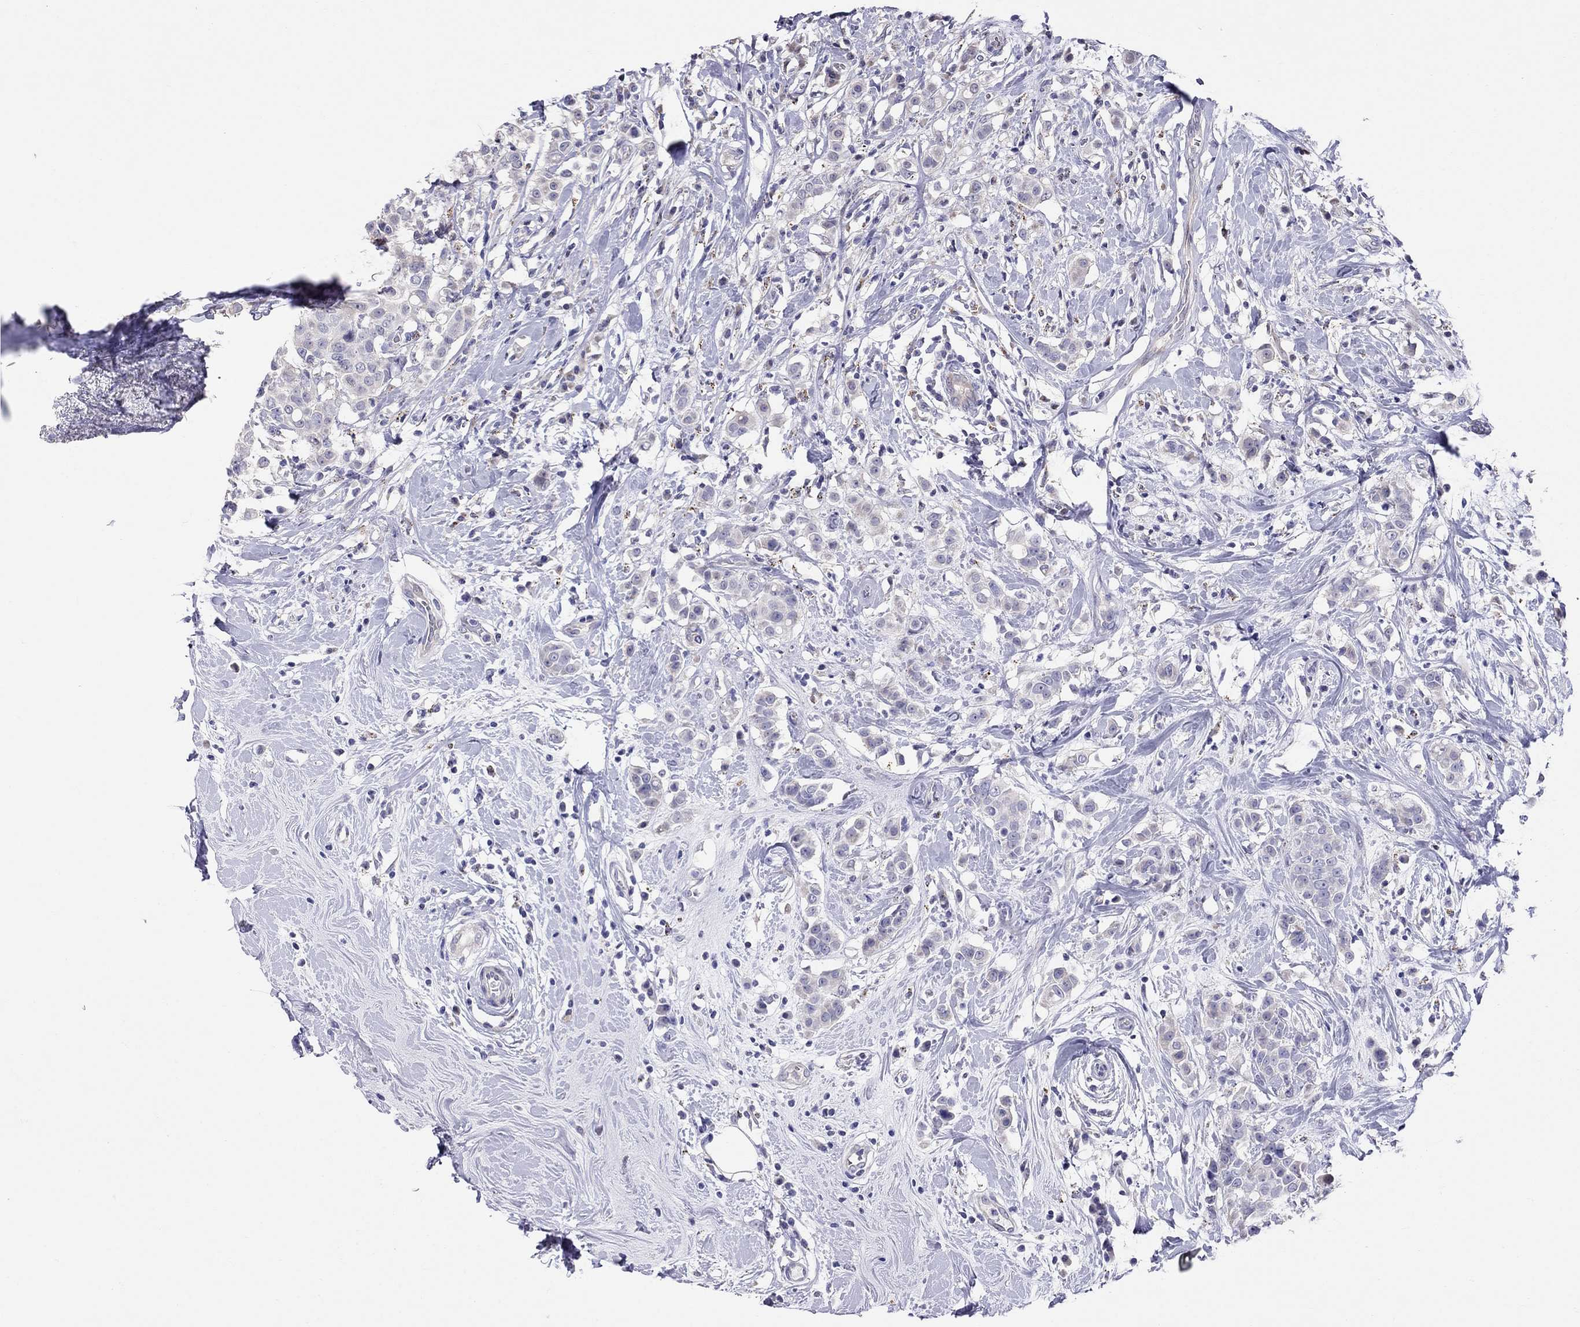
{"staining": {"intensity": "negative", "quantity": "none", "location": "none"}, "tissue": "breast cancer", "cell_type": "Tumor cells", "image_type": "cancer", "snomed": [{"axis": "morphology", "description": "Duct carcinoma"}, {"axis": "topography", "description": "Breast"}], "caption": "Protein analysis of invasive ductal carcinoma (breast) reveals no significant positivity in tumor cells. The staining was performed using DAB (3,3'-diaminobenzidine) to visualize the protein expression in brown, while the nuclei were stained in blue with hematoxylin (Magnification: 20x).", "gene": "MAGEB4", "patient": {"sex": "female", "age": 27}}